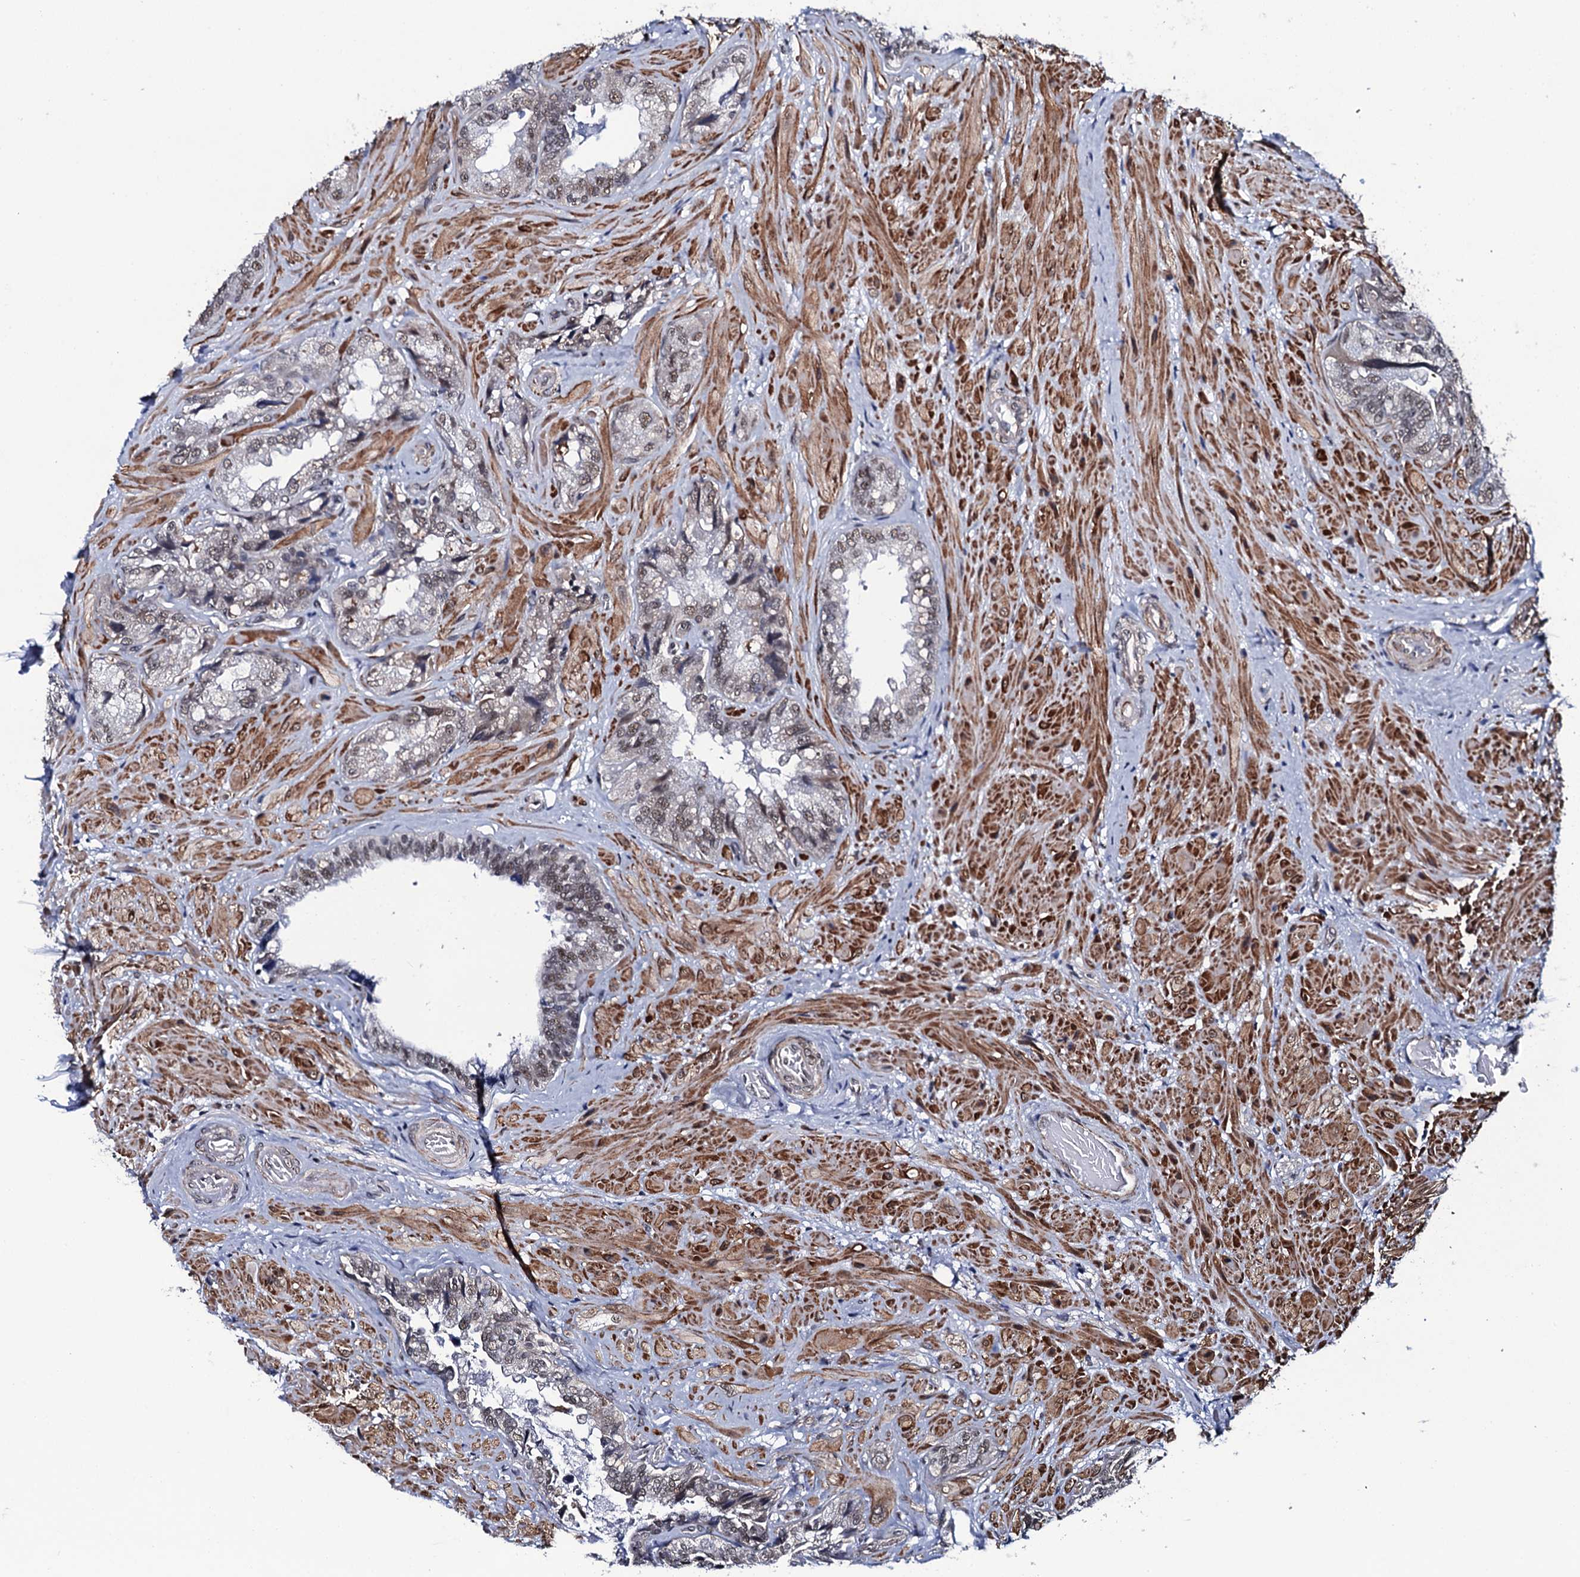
{"staining": {"intensity": "weak", "quantity": "25%-75%", "location": "nuclear"}, "tissue": "seminal vesicle", "cell_type": "Glandular cells", "image_type": "normal", "snomed": [{"axis": "morphology", "description": "Normal tissue, NOS"}, {"axis": "topography", "description": "Prostate and seminal vesicle, NOS"}, {"axis": "topography", "description": "Prostate"}, {"axis": "topography", "description": "Seminal veicle"}], "caption": "A brown stain labels weak nuclear positivity of a protein in glandular cells of normal human seminal vesicle. (DAB IHC with brightfield microscopy, high magnification).", "gene": "CWC15", "patient": {"sex": "male", "age": 67}}